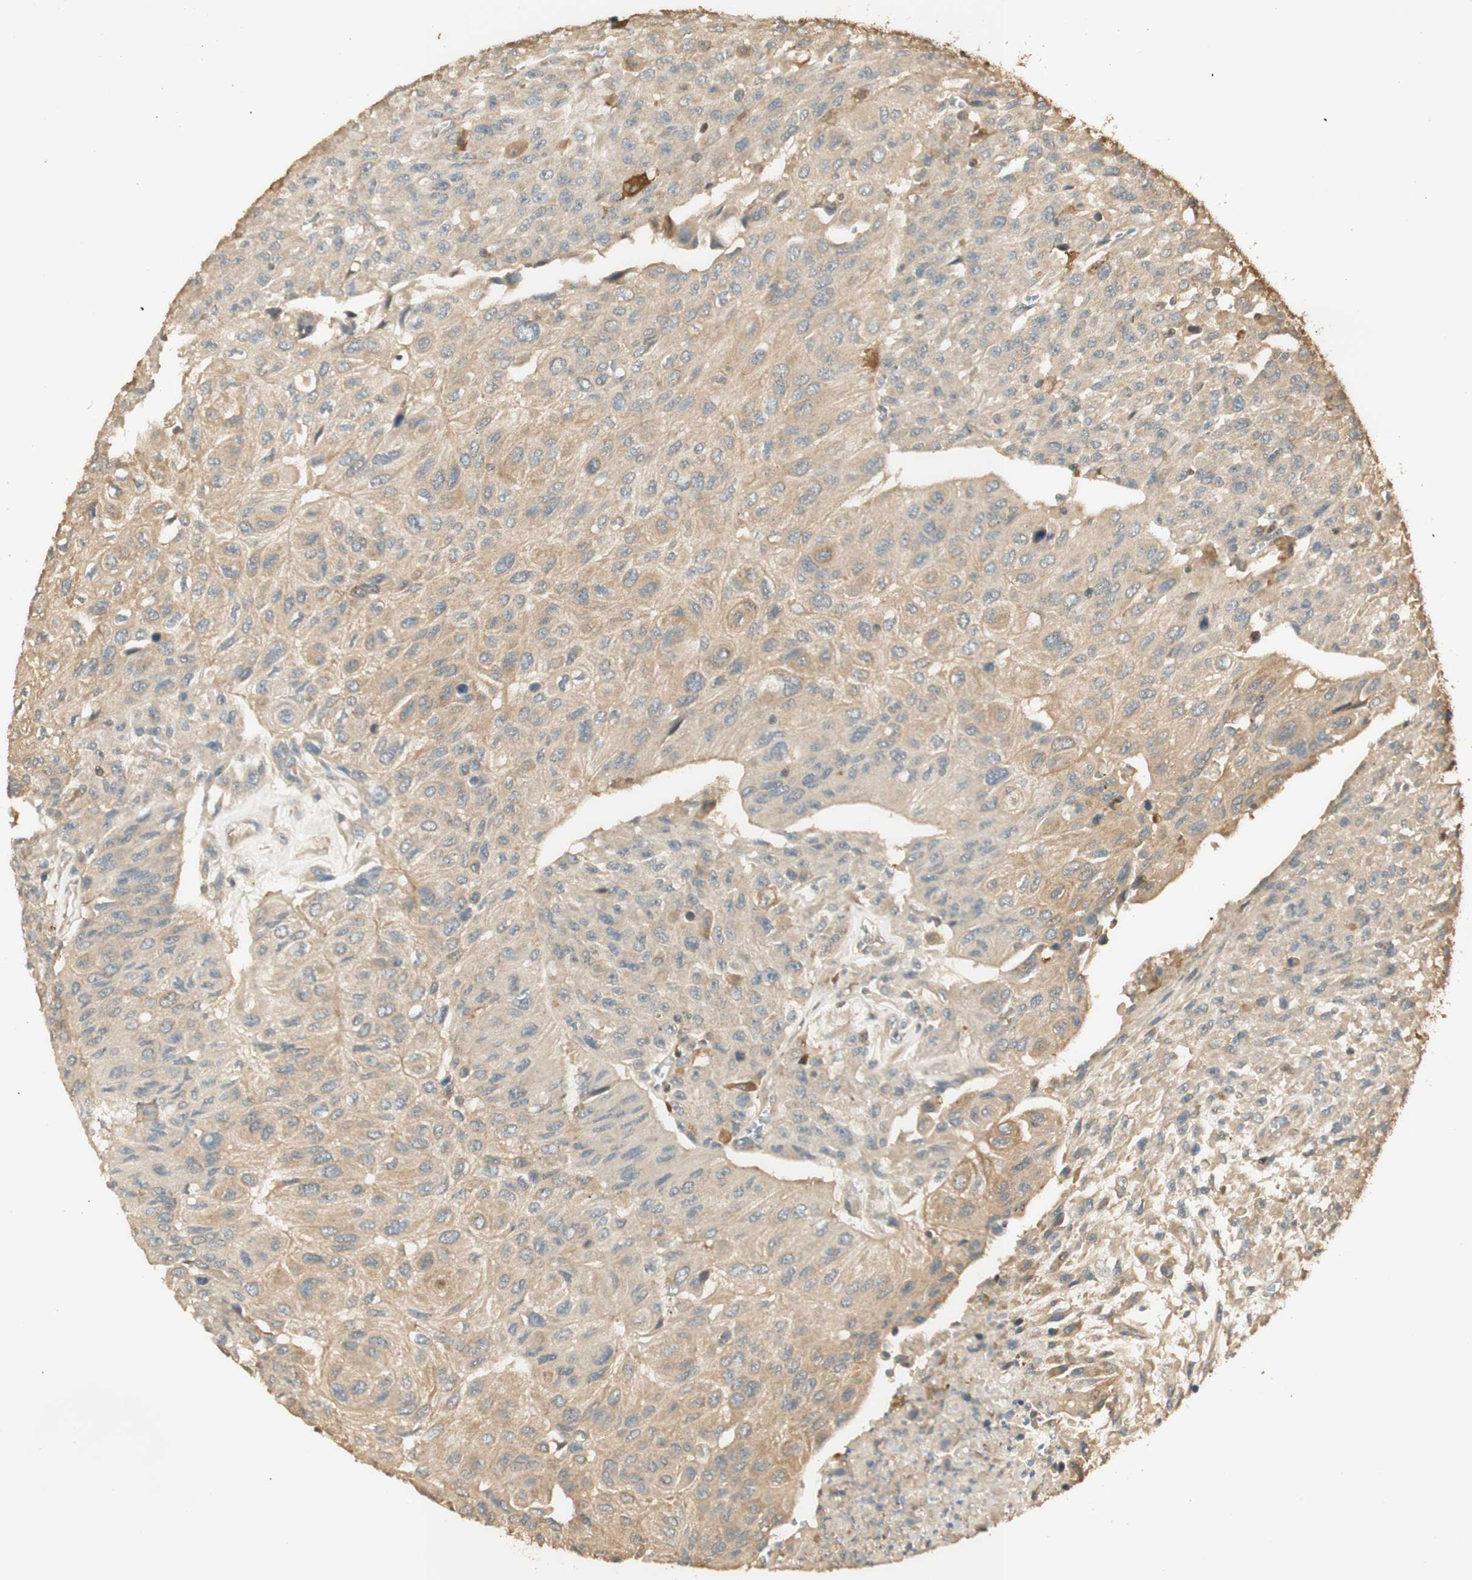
{"staining": {"intensity": "weak", "quantity": ">75%", "location": "cytoplasmic/membranous"}, "tissue": "urothelial cancer", "cell_type": "Tumor cells", "image_type": "cancer", "snomed": [{"axis": "morphology", "description": "Urothelial carcinoma, High grade"}, {"axis": "topography", "description": "Urinary bladder"}], "caption": "Immunohistochemistry histopathology image of urothelial cancer stained for a protein (brown), which exhibits low levels of weak cytoplasmic/membranous staining in approximately >75% of tumor cells.", "gene": "AGER", "patient": {"sex": "male", "age": 66}}